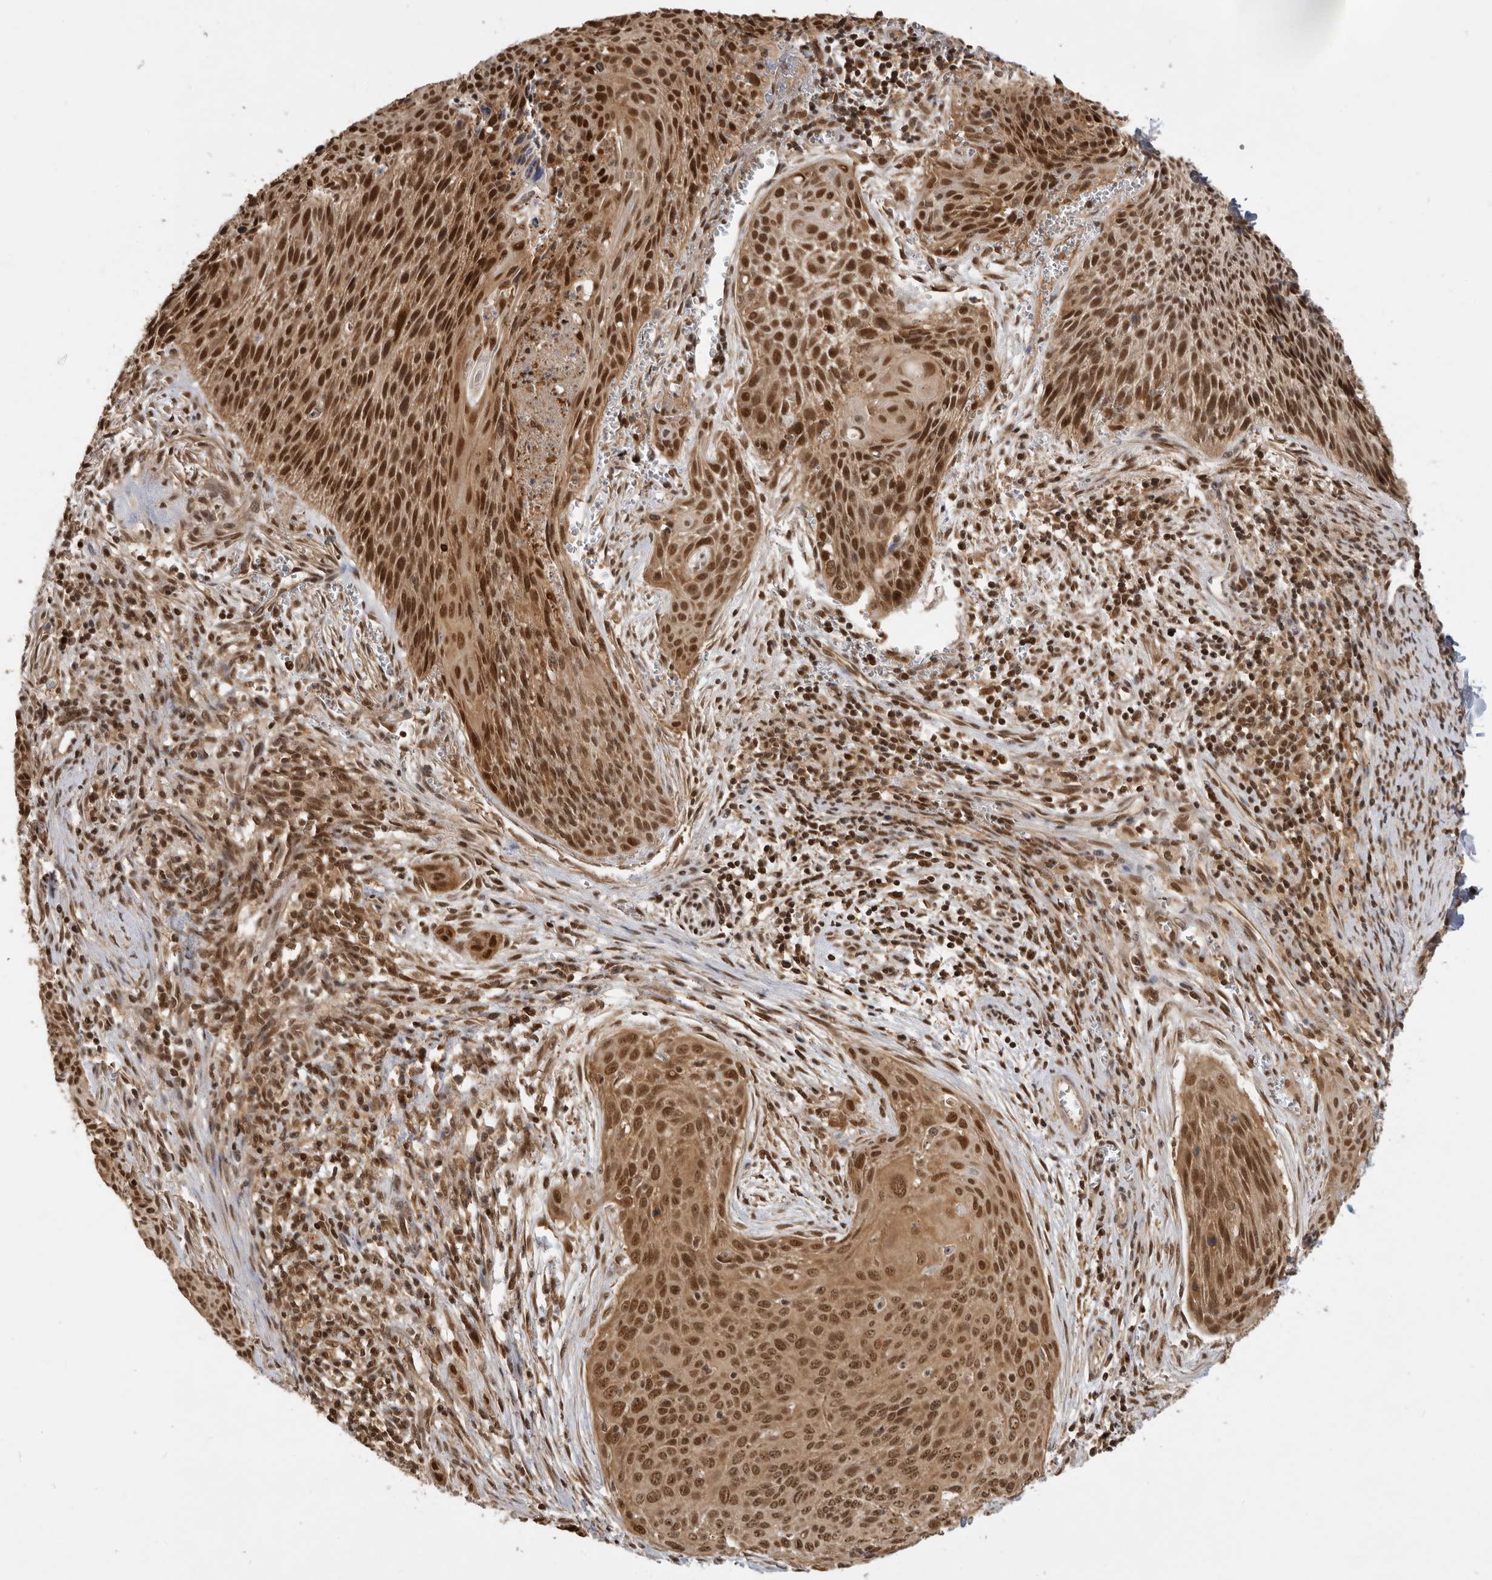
{"staining": {"intensity": "strong", "quantity": ">75%", "location": "cytoplasmic/membranous,nuclear"}, "tissue": "cervical cancer", "cell_type": "Tumor cells", "image_type": "cancer", "snomed": [{"axis": "morphology", "description": "Squamous cell carcinoma, NOS"}, {"axis": "topography", "description": "Cervix"}], "caption": "Immunohistochemistry (IHC) of human cervical cancer shows high levels of strong cytoplasmic/membranous and nuclear expression in approximately >75% of tumor cells.", "gene": "ADPRS", "patient": {"sex": "female", "age": 55}}